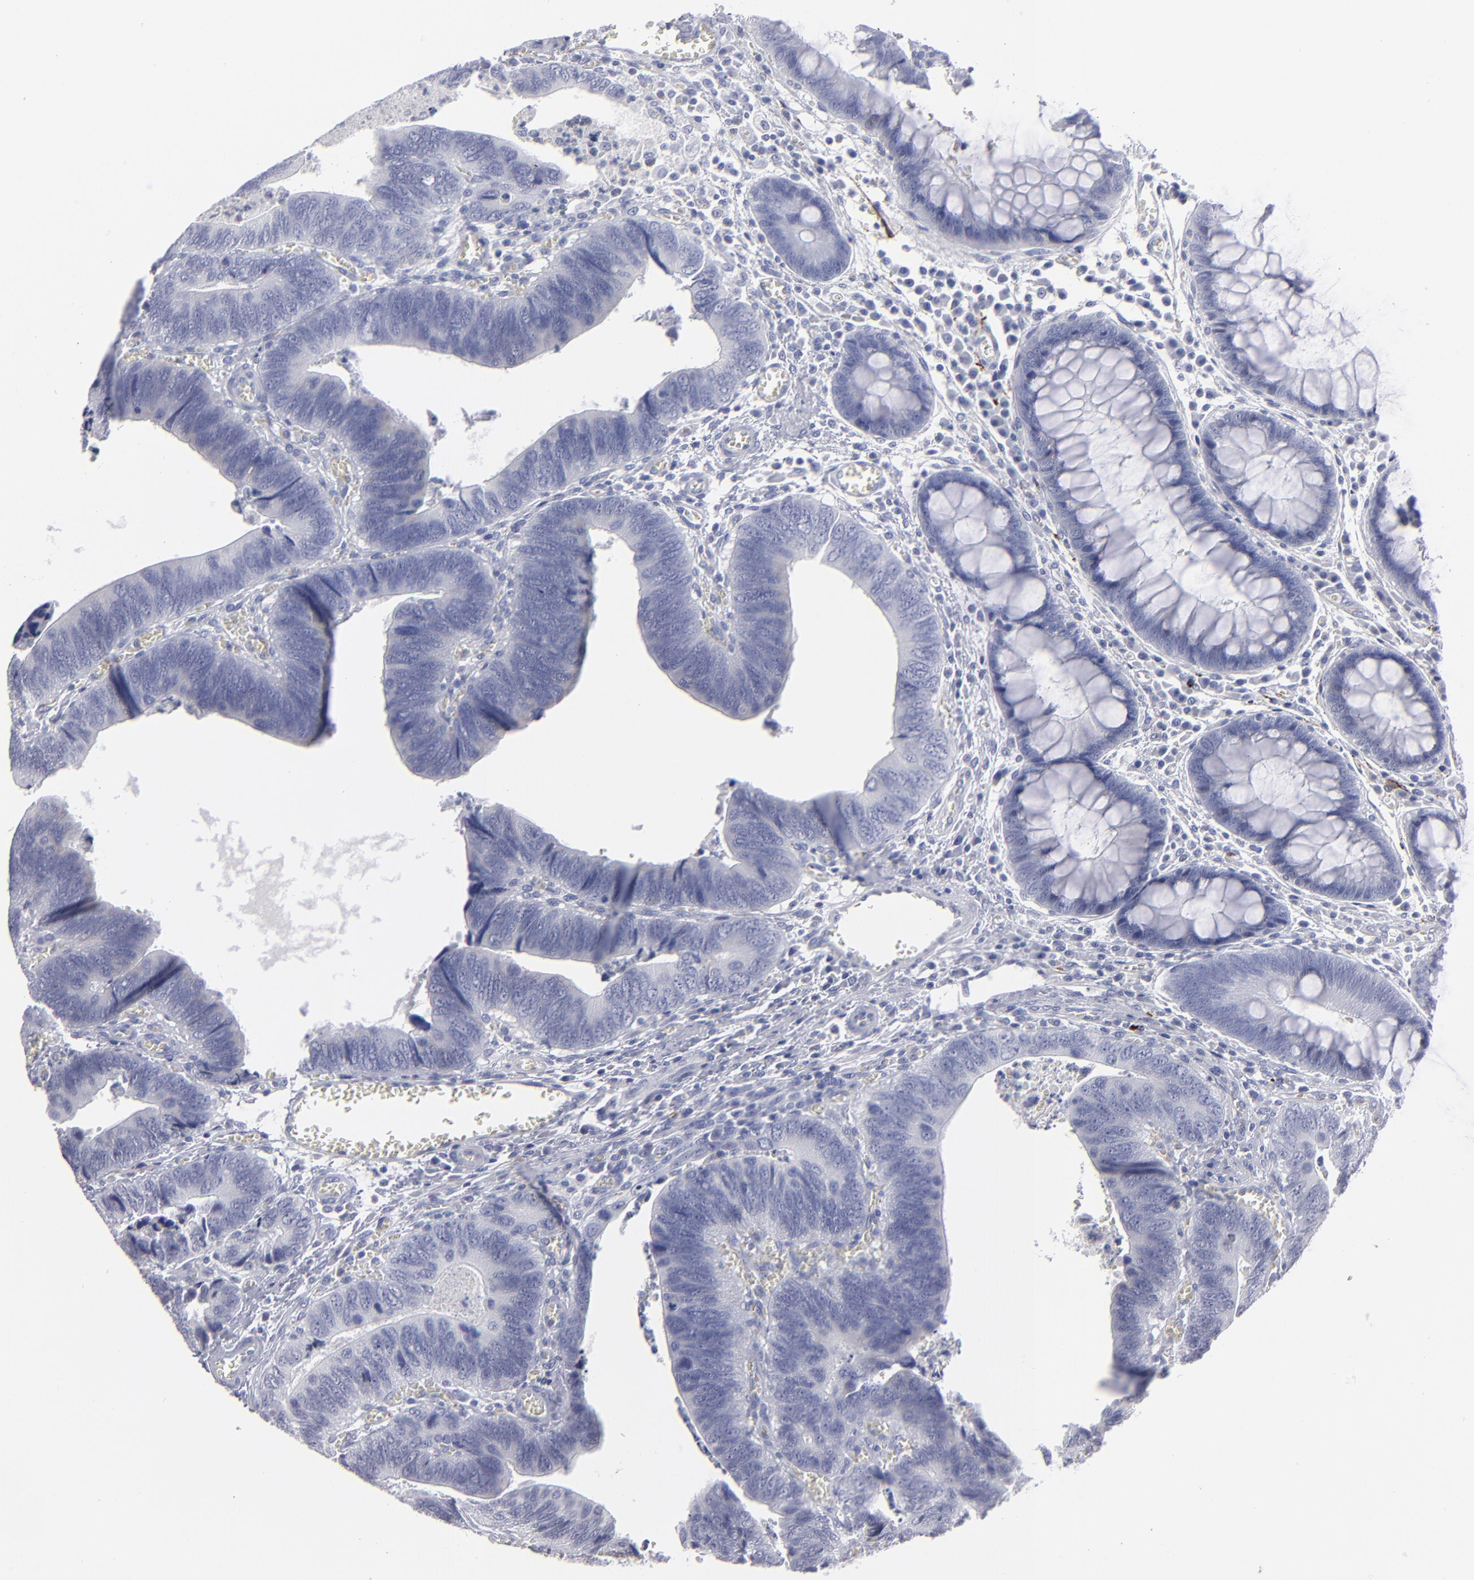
{"staining": {"intensity": "negative", "quantity": "none", "location": "none"}, "tissue": "colorectal cancer", "cell_type": "Tumor cells", "image_type": "cancer", "snomed": [{"axis": "morphology", "description": "Adenocarcinoma, NOS"}, {"axis": "topography", "description": "Colon"}], "caption": "The image shows no significant staining in tumor cells of colorectal cancer.", "gene": "CADM3", "patient": {"sex": "male", "age": 72}}